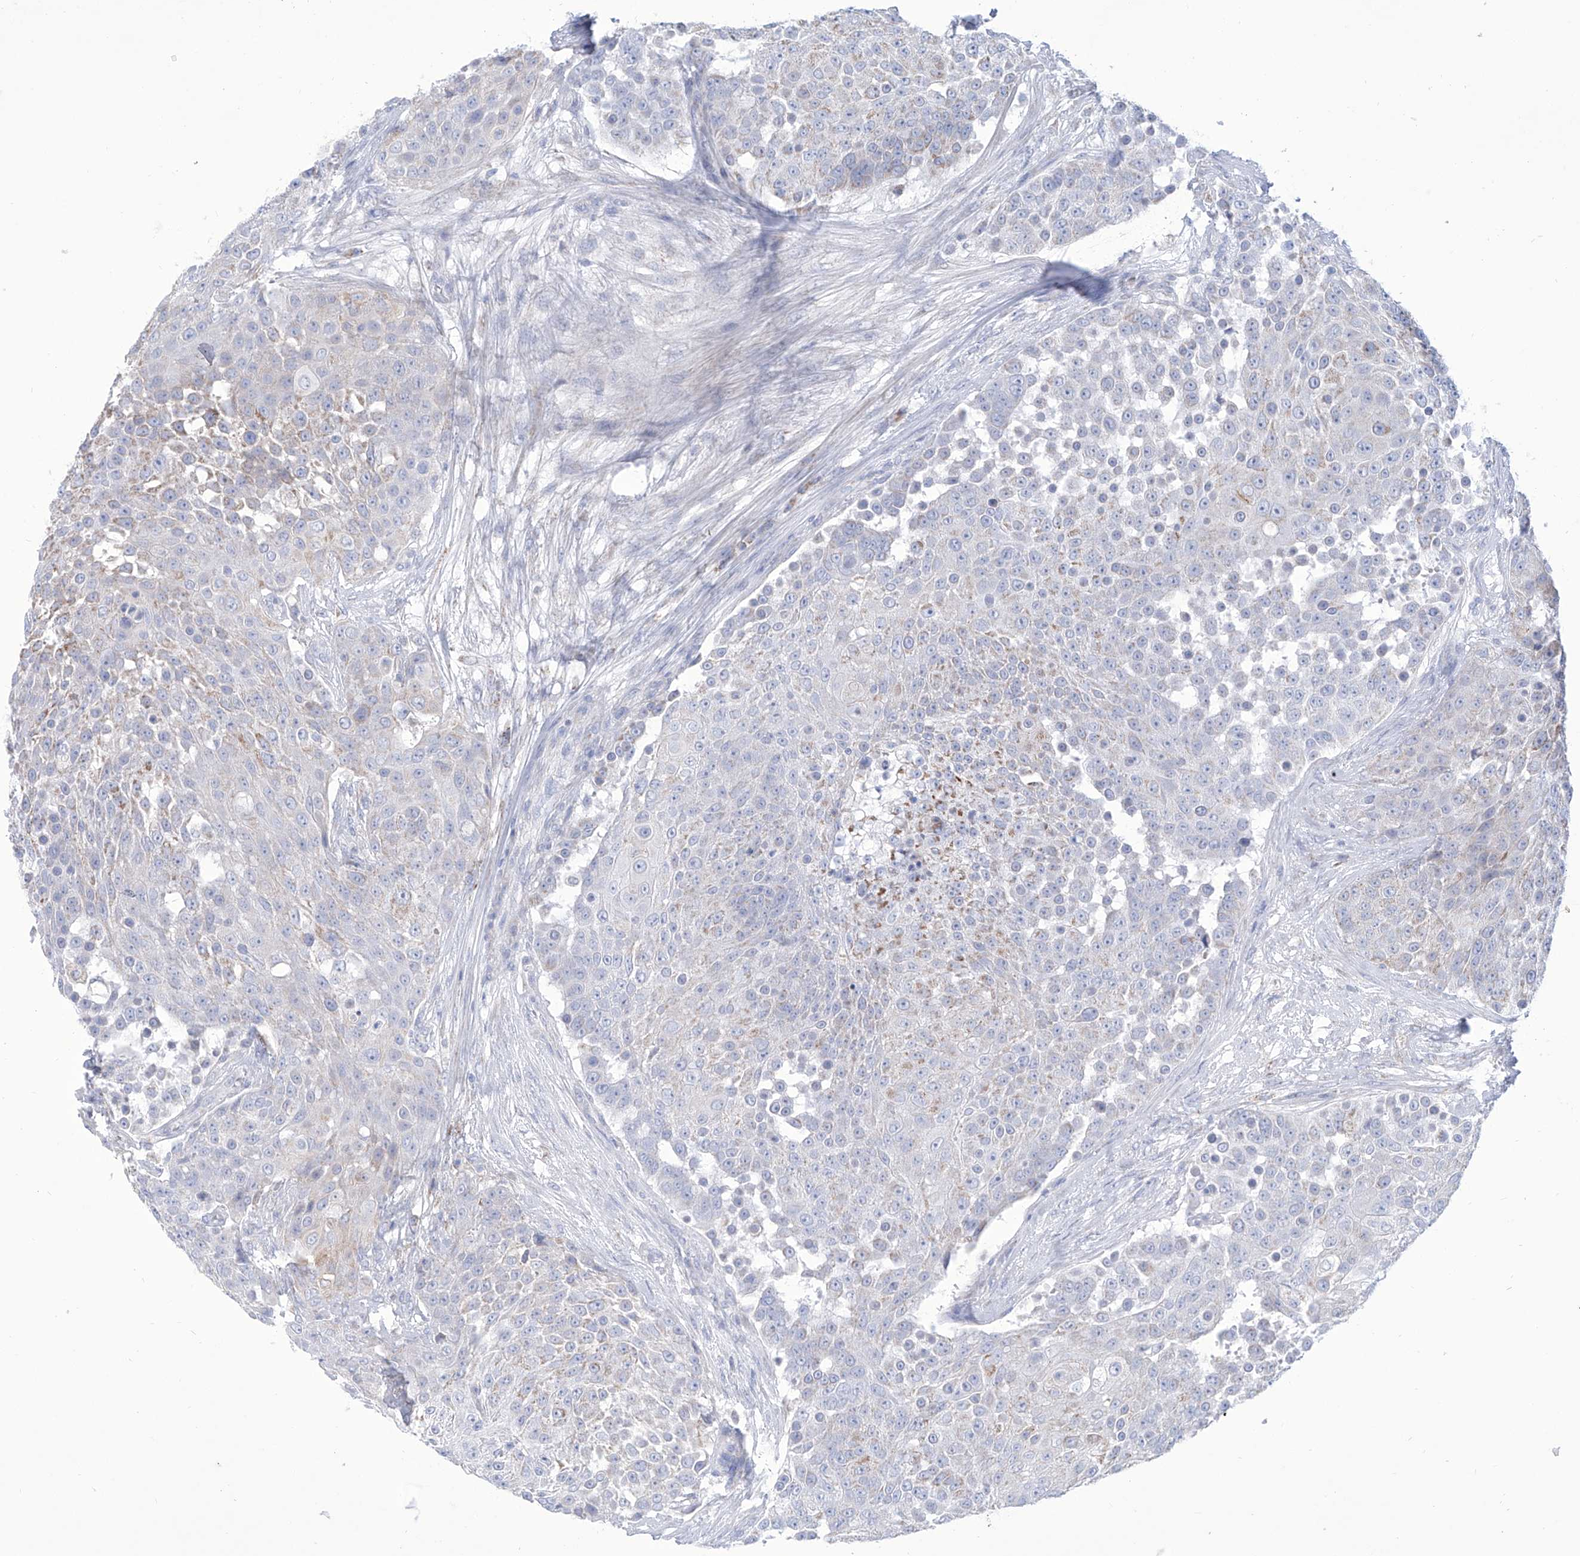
{"staining": {"intensity": "weak", "quantity": "<25%", "location": "cytoplasmic/membranous"}, "tissue": "urothelial cancer", "cell_type": "Tumor cells", "image_type": "cancer", "snomed": [{"axis": "morphology", "description": "Urothelial carcinoma, High grade"}, {"axis": "topography", "description": "Urinary bladder"}], "caption": "Urothelial cancer was stained to show a protein in brown. There is no significant expression in tumor cells.", "gene": "ALDH6A1", "patient": {"sex": "female", "age": 63}}